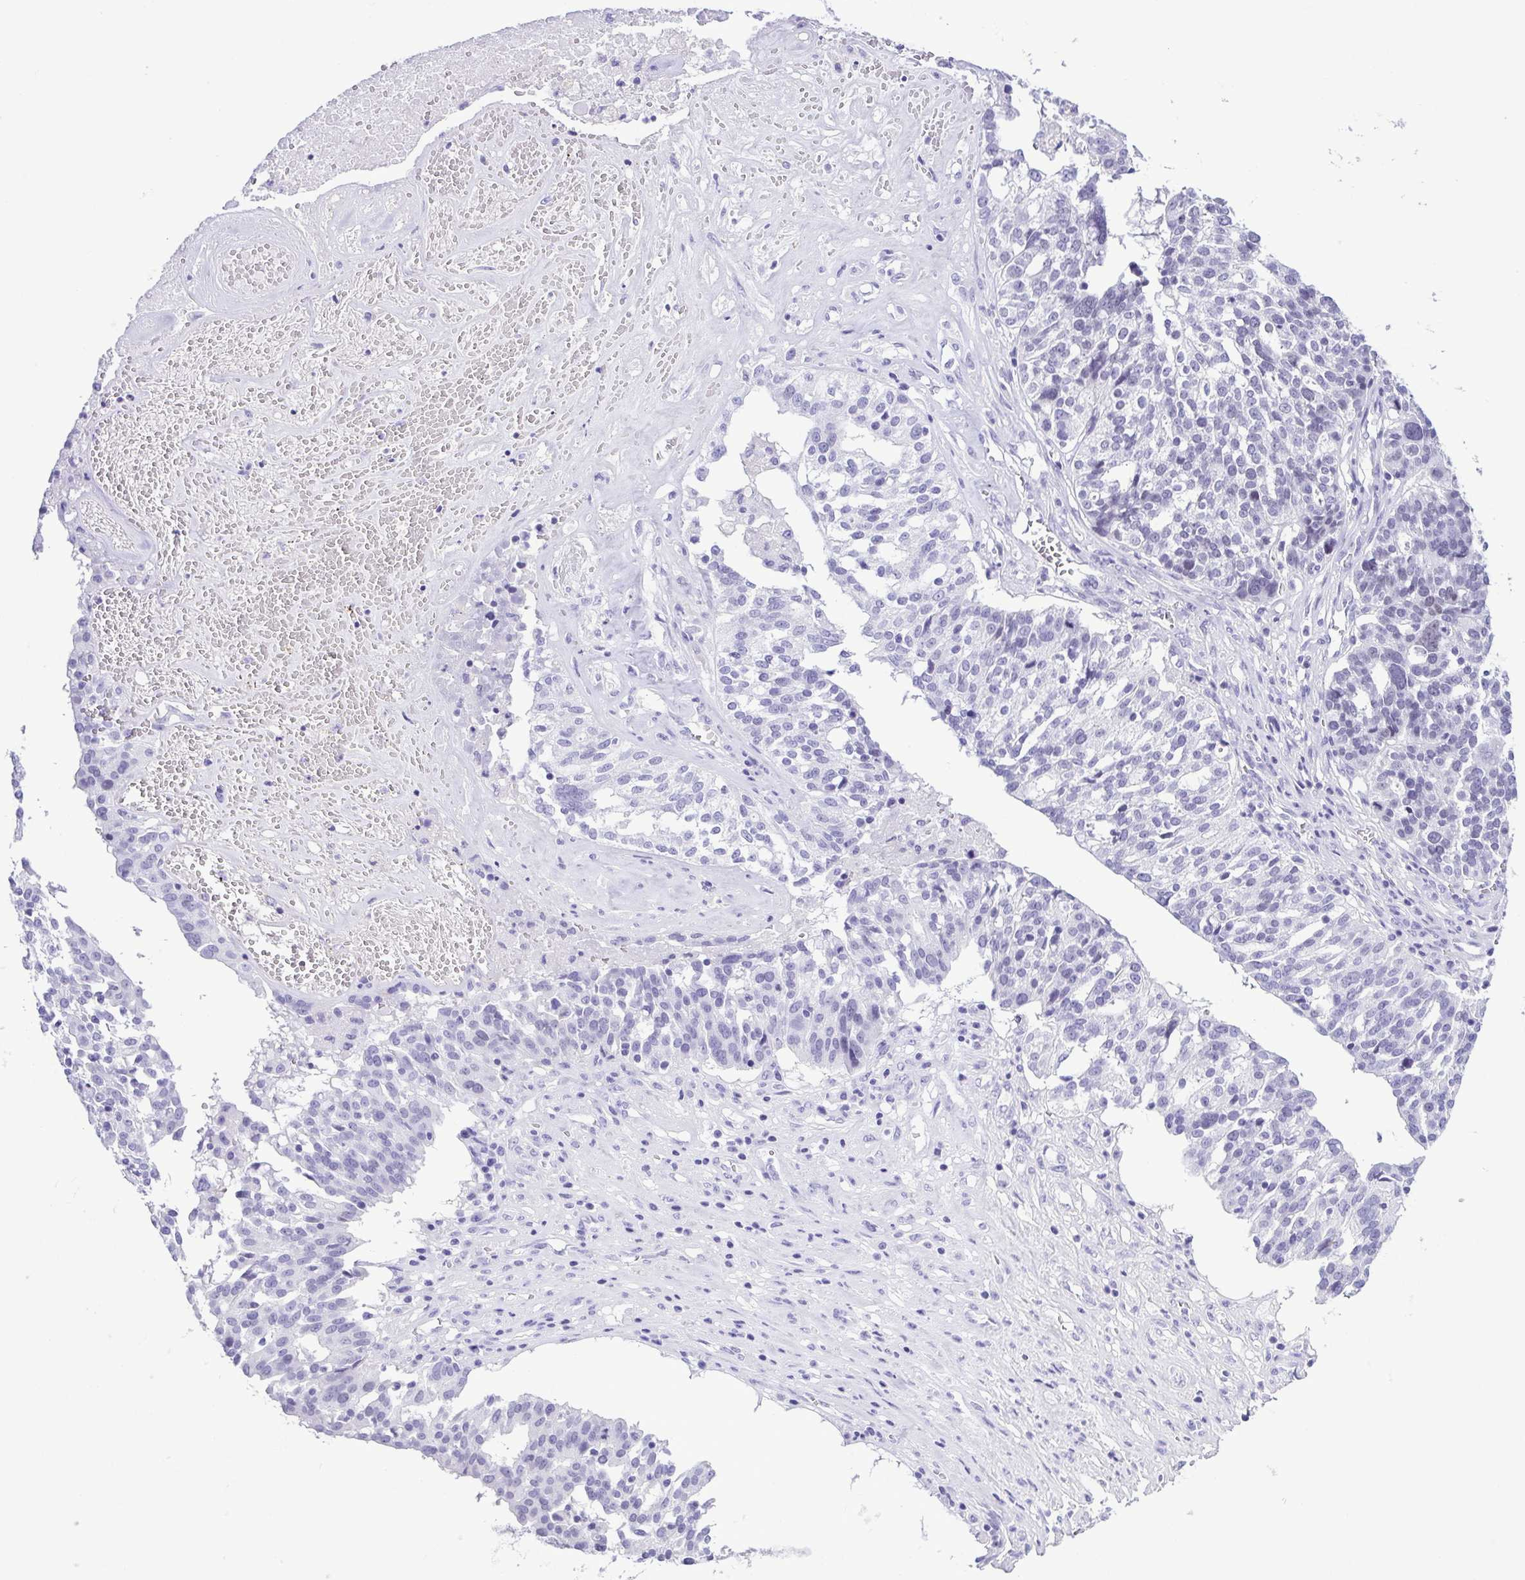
{"staining": {"intensity": "negative", "quantity": "none", "location": "none"}, "tissue": "ovarian cancer", "cell_type": "Tumor cells", "image_type": "cancer", "snomed": [{"axis": "morphology", "description": "Cystadenocarcinoma, serous, NOS"}, {"axis": "topography", "description": "Ovary"}], "caption": "Tumor cells show no significant positivity in ovarian cancer (serous cystadenocarcinoma). Nuclei are stained in blue.", "gene": "SPATA16", "patient": {"sex": "female", "age": 59}}